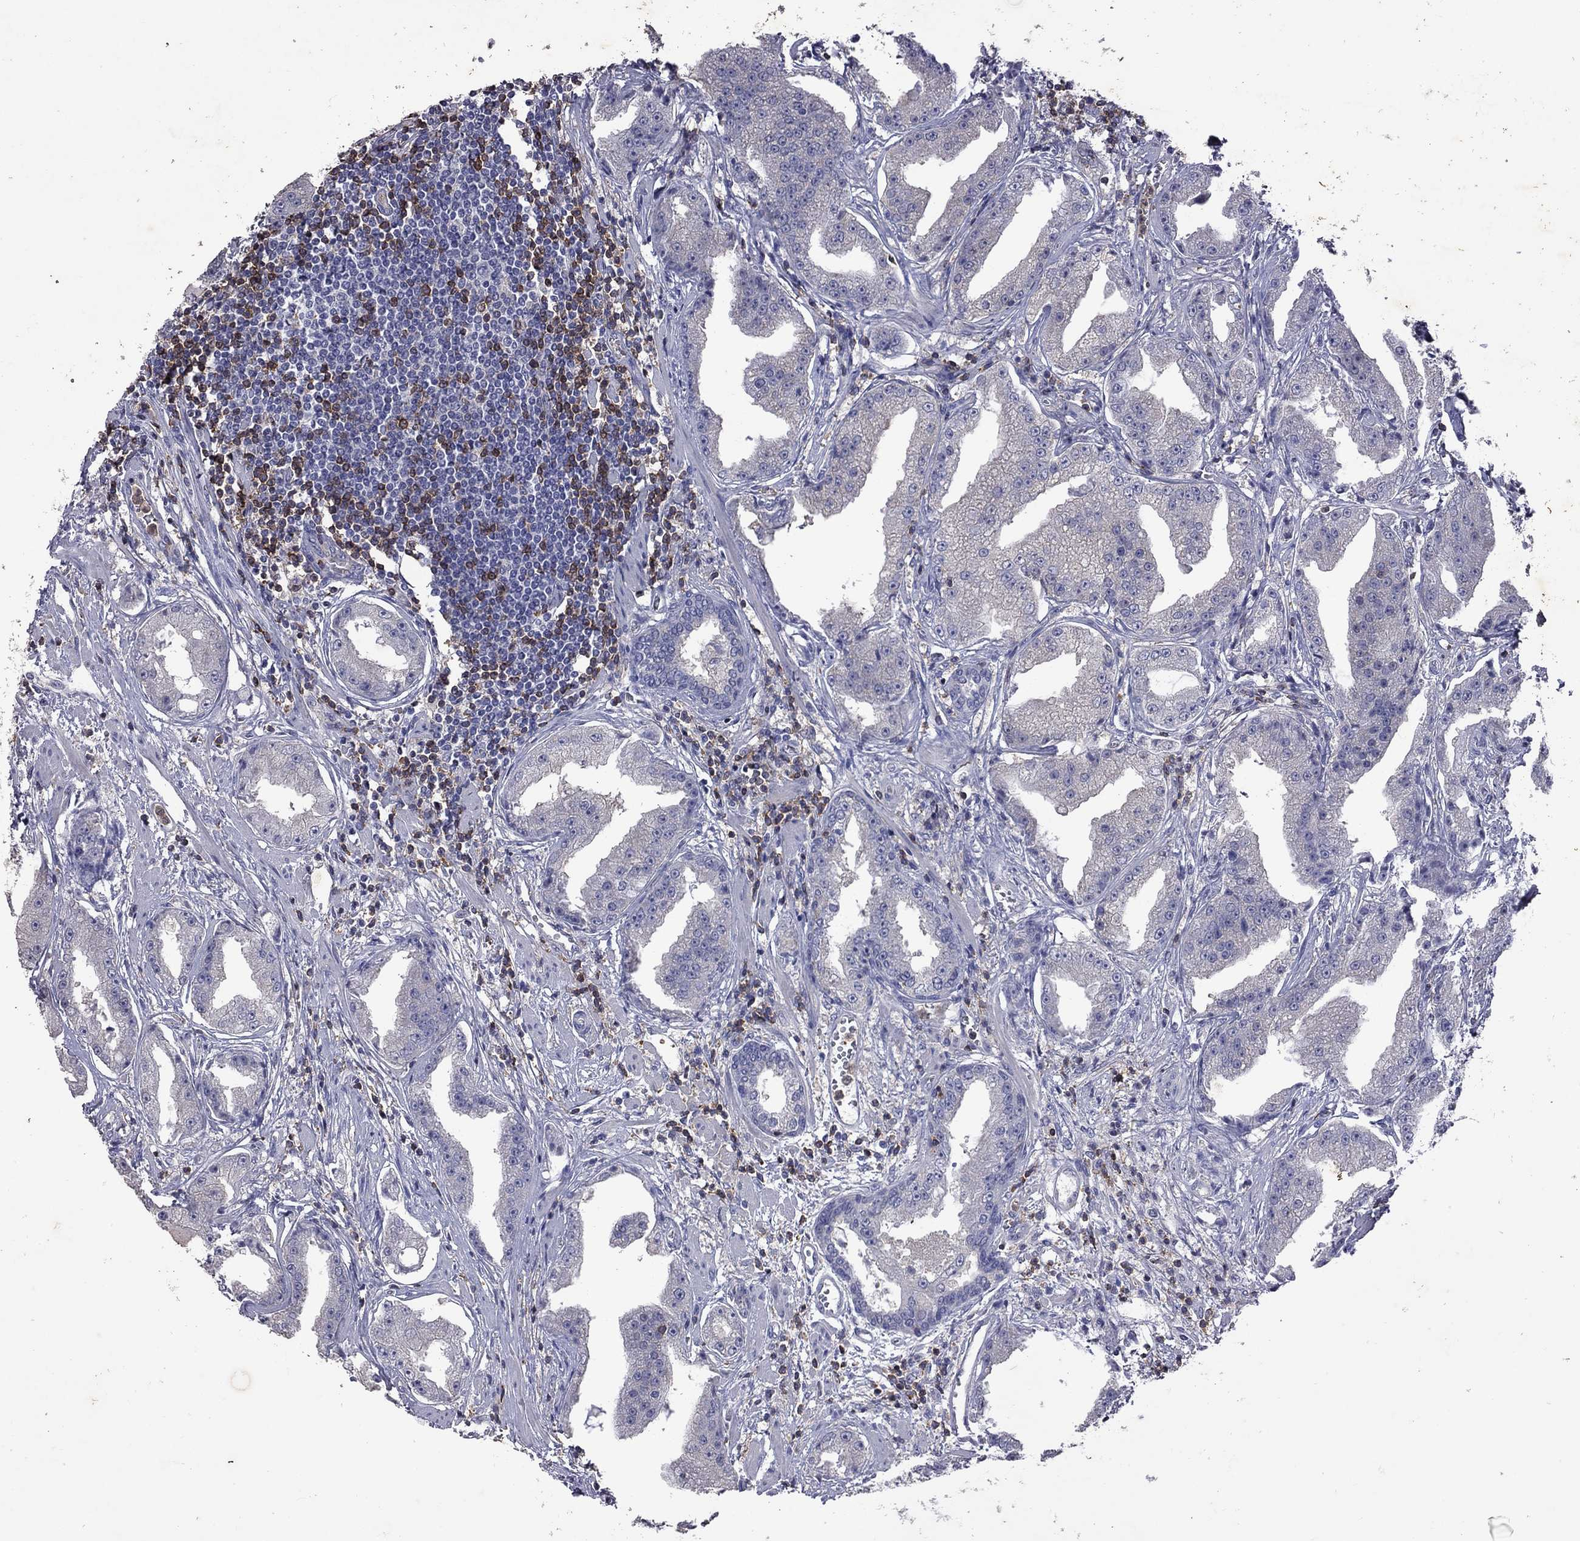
{"staining": {"intensity": "negative", "quantity": "none", "location": "none"}, "tissue": "prostate cancer", "cell_type": "Tumor cells", "image_type": "cancer", "snomed": [{"axis": "morphology", "description": "Adenocarcinoma, Low grade"}, {"axis": "topography", "description": "Prostate"}], "caption": "Immunohistochemistry (IHC) of prostate cancer (low-grade adenocarcinoma) demonstrates no expression in tumor cells. (DAB (3,3'-diaminobenzidine) IHC with hematoxylin counter stain).", "gene": "IPCEF1", "patient": {"sex": "male", "age": 62}}